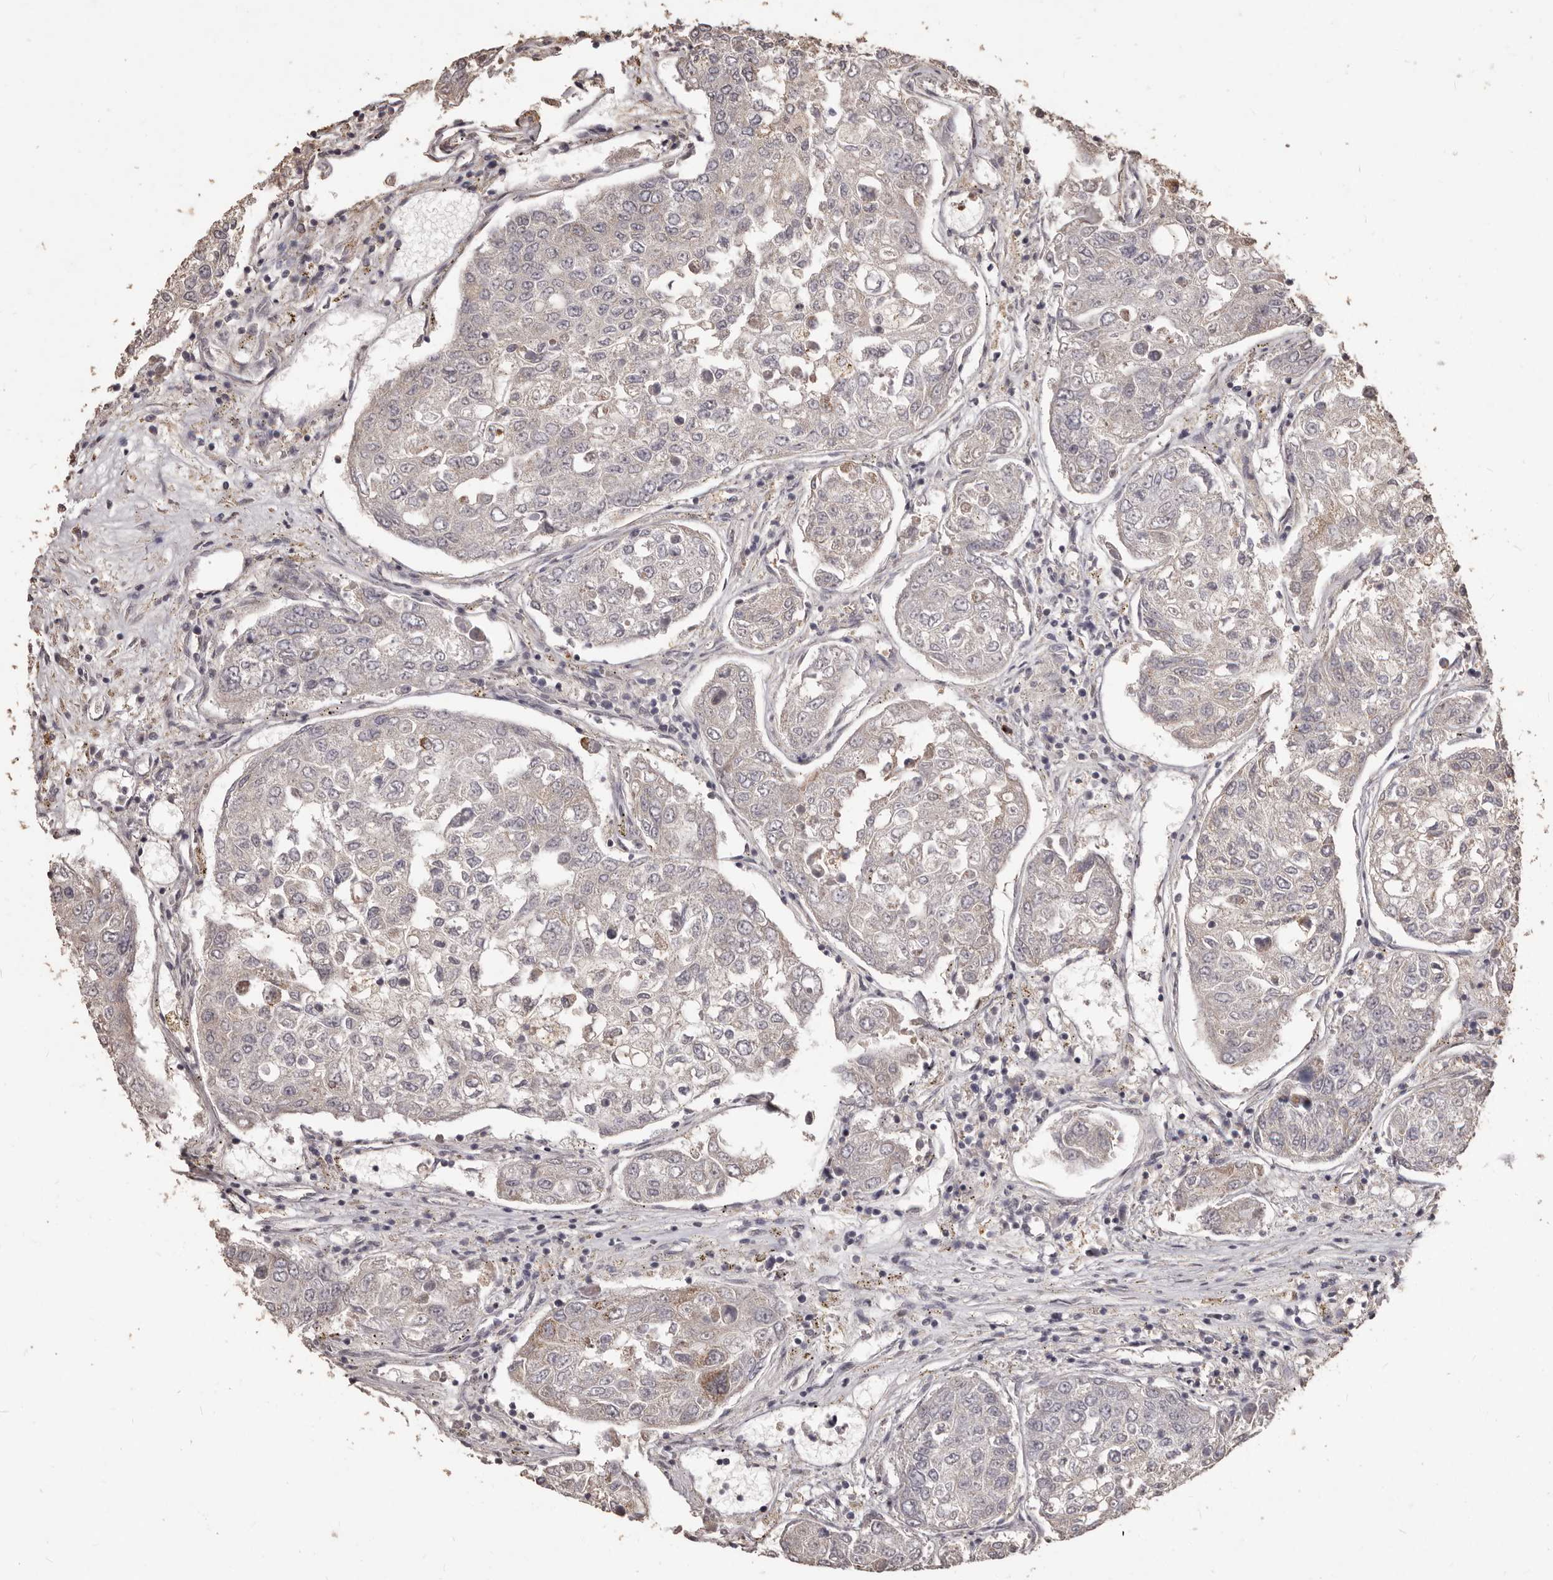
{"staining": {"intensity": "weak", "quantity": "<25%", "location": "cytoplasmic/membranous"}, "tissue": "urothelial cancer", "cell_type": "Tumor cells", "image_type": "cancer", "snomed": [{"axis": "morphology", "description": "Urothelial carcinoma, High grade"}, {"axis": "topography", "description": "Lymph node"}, {"axis": "topography", "description": "Urinary bladder"}], "caption": "Immunohistochemical staining of high-grade urothelial carcinoma reveals no significant staining in tumor cells.", "gene": "PRSS27", "patient": {"sex": "male", "age": 51}}